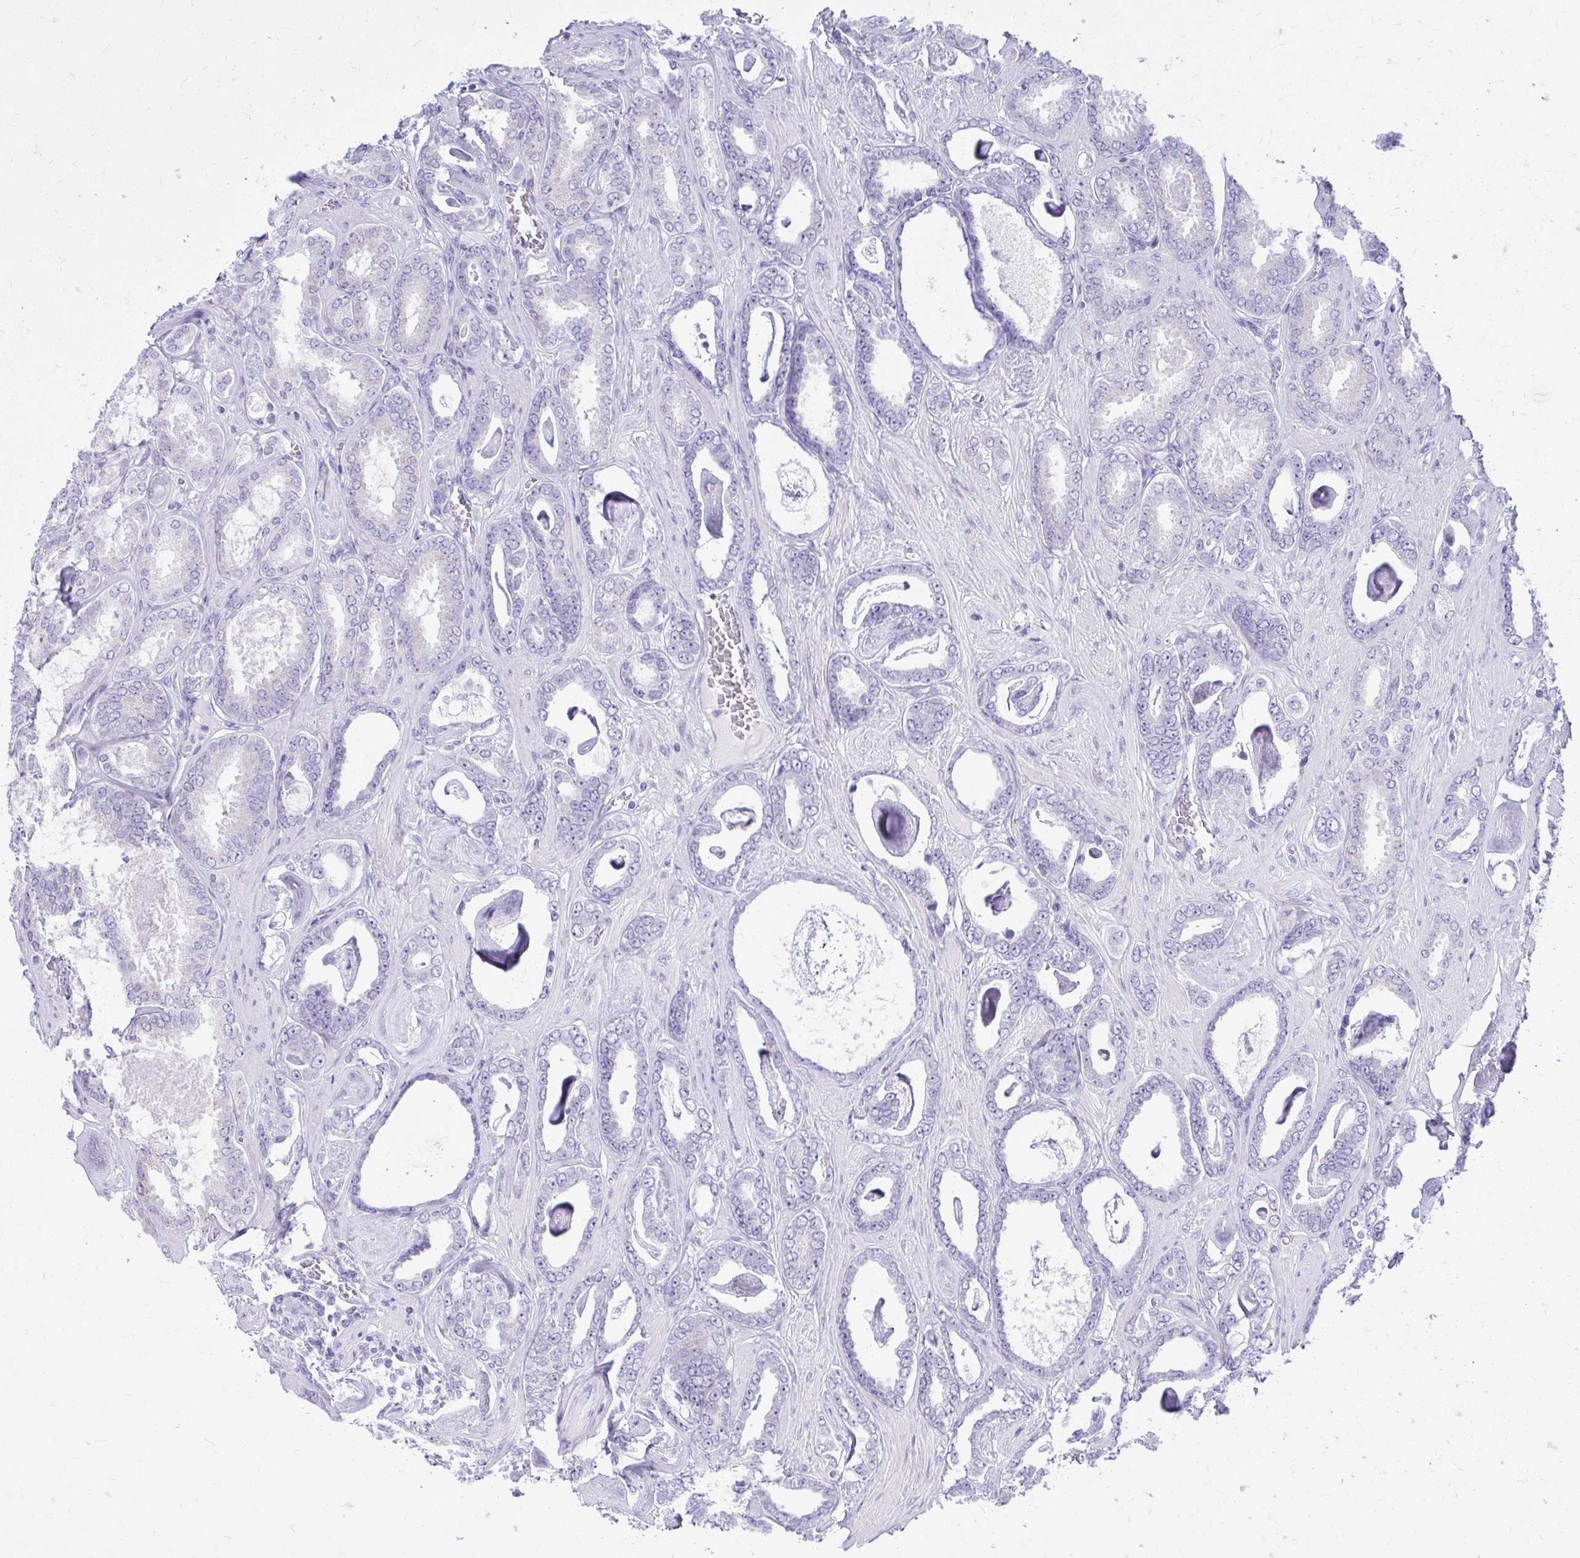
{"staining": {"intensity": "negative", "quantity": "none", "location": "none"}, "tissue": "prostate cancer", "cell_type": "Tumor cells", "image_type": "cancer", "snomed": [{"axis": "morphology", "description": "Adenocarcinoma, High grade"}, {"axis": "topography", "description": "Prostate"}], "caption": "Tumor cells are negative for protein expression in human prostate cancer.", "gene": "RALYL", "patient": {"sex": "male", "age": 63}}